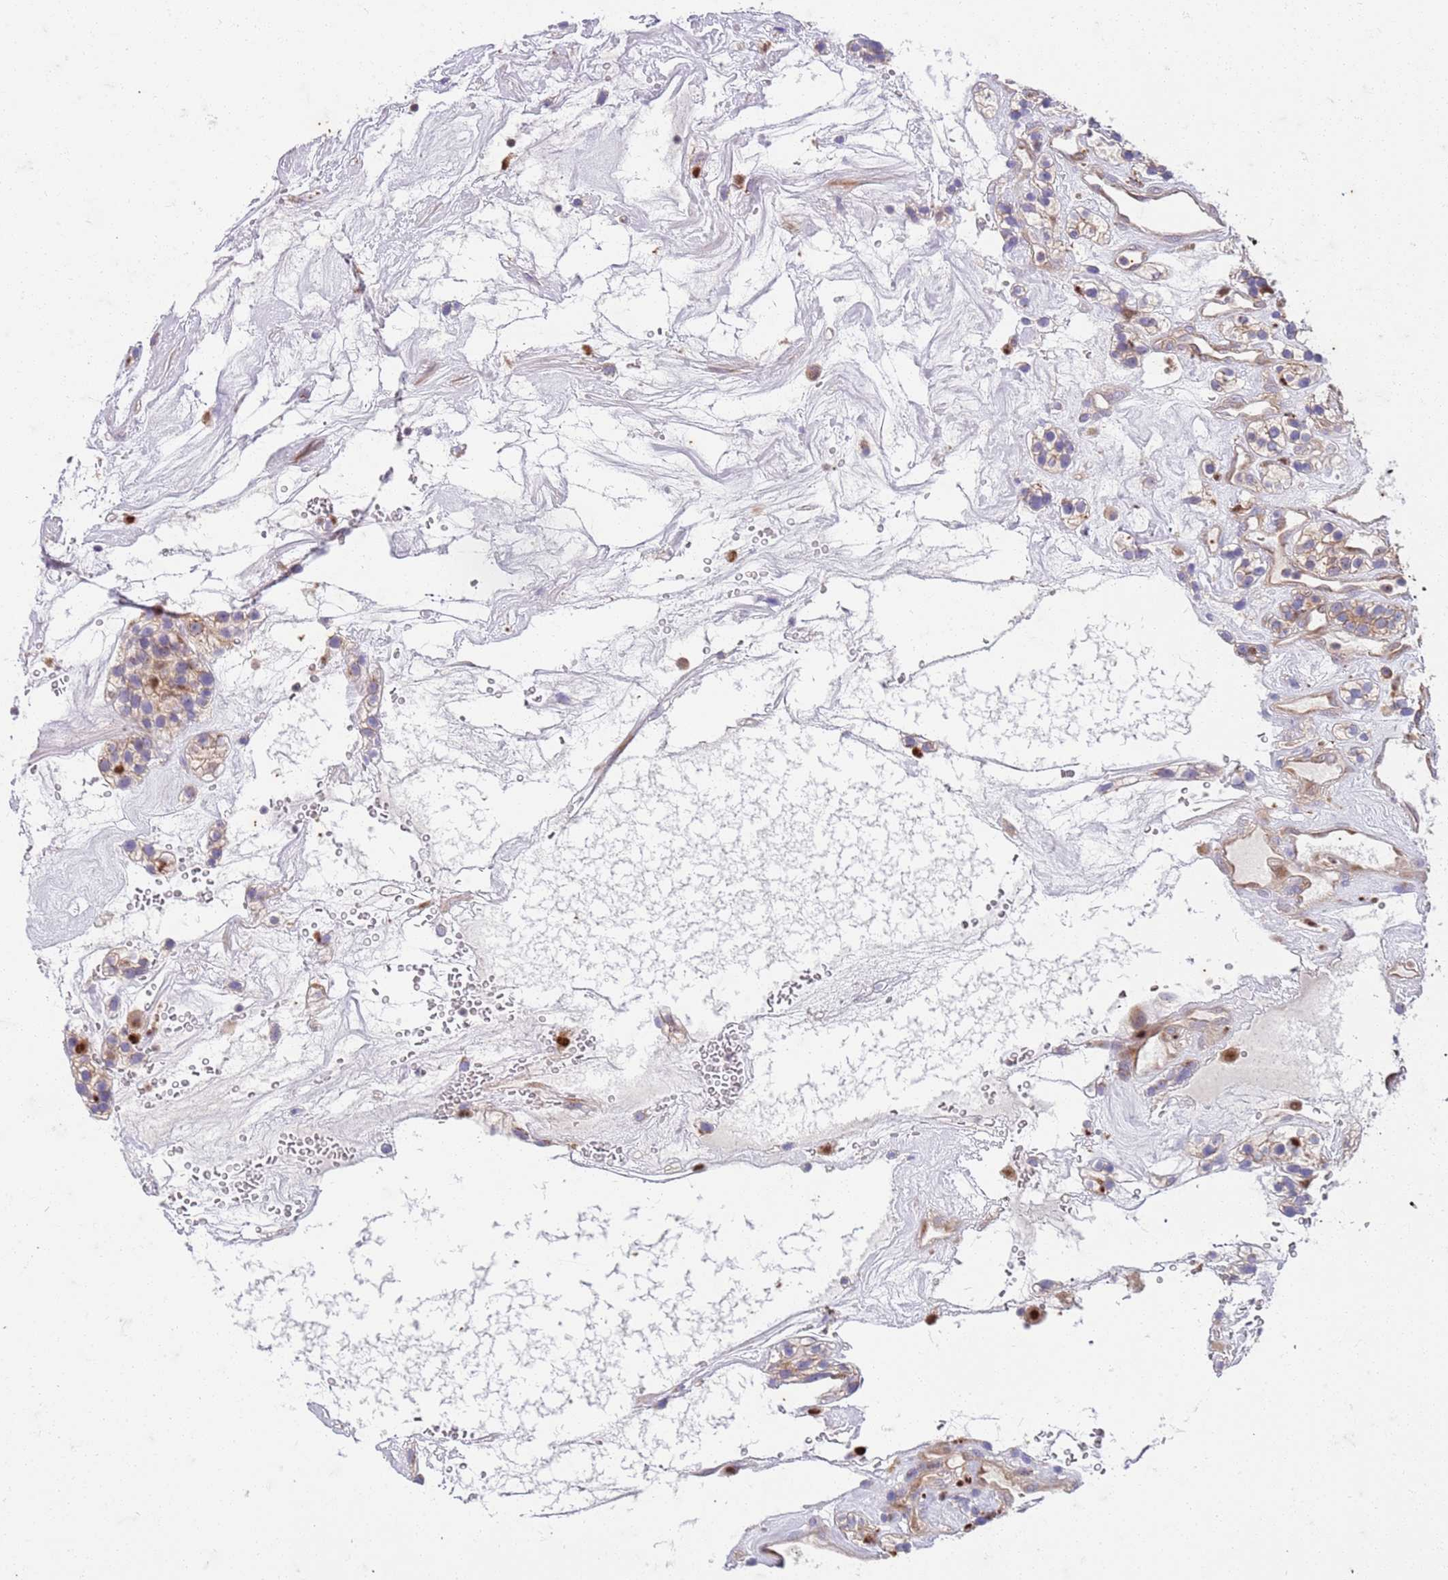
{"staining": {"intensity": "weak", "quantity": "<25%", "location": "cytoplasmic/membranous"}, "tissue": "renal cancer", "cell_type": "Tumor cells", "image_type": "cancer", "snomed": [{"axis": "morphology", "description": "Adenocarcinoma, NOS"}, {"axis": "topography", "description": "Kidney"}], "caption": "The immunohistochemistry (IHC) micrograph has no significant staining in tumor cells of renal cancer tissue.", "gene": "OSBP", "patient": {"sex": "female", "age": 57}}